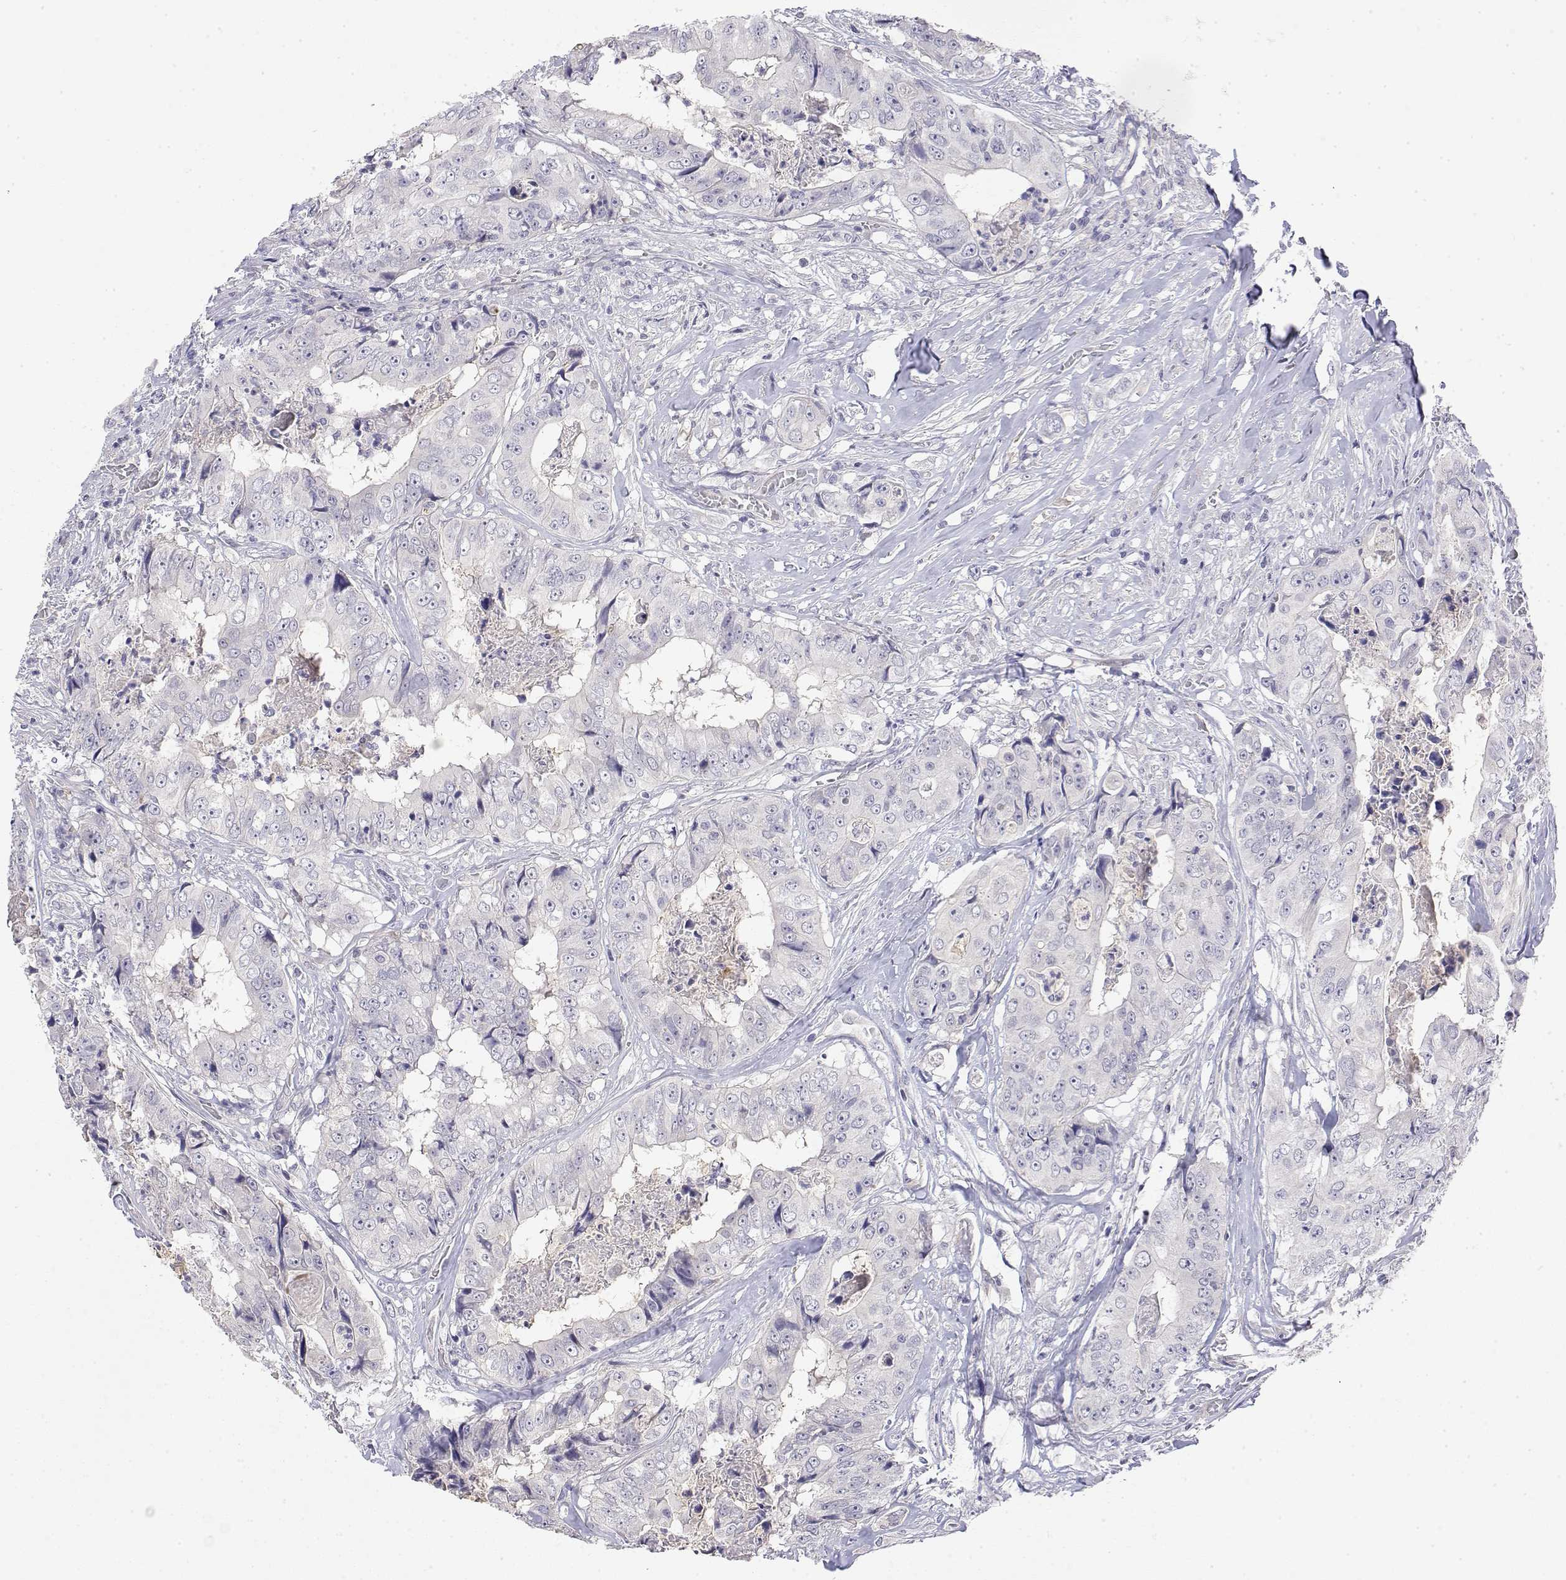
{"staining": {"intensity": "negative", "quantity": "none", "location": "none"}, "tissue": "colorectal cancer", "cell_type": "Tumor cells", "image_type": "cancer", "snomed": [{"axis": "morphology", "description": "Adenocarcinoma, NOS"}, {"axis": "topography", "description": "Rectum"}], "caption": "This is a micrograph of immunohistochemistry staining of adenocarcinoma (colorectal), which shows no expression in tumor cells. Nuclei are stained in blue.", "gene": "GGACT", "patient": {"sex": "female", "age": 62}}